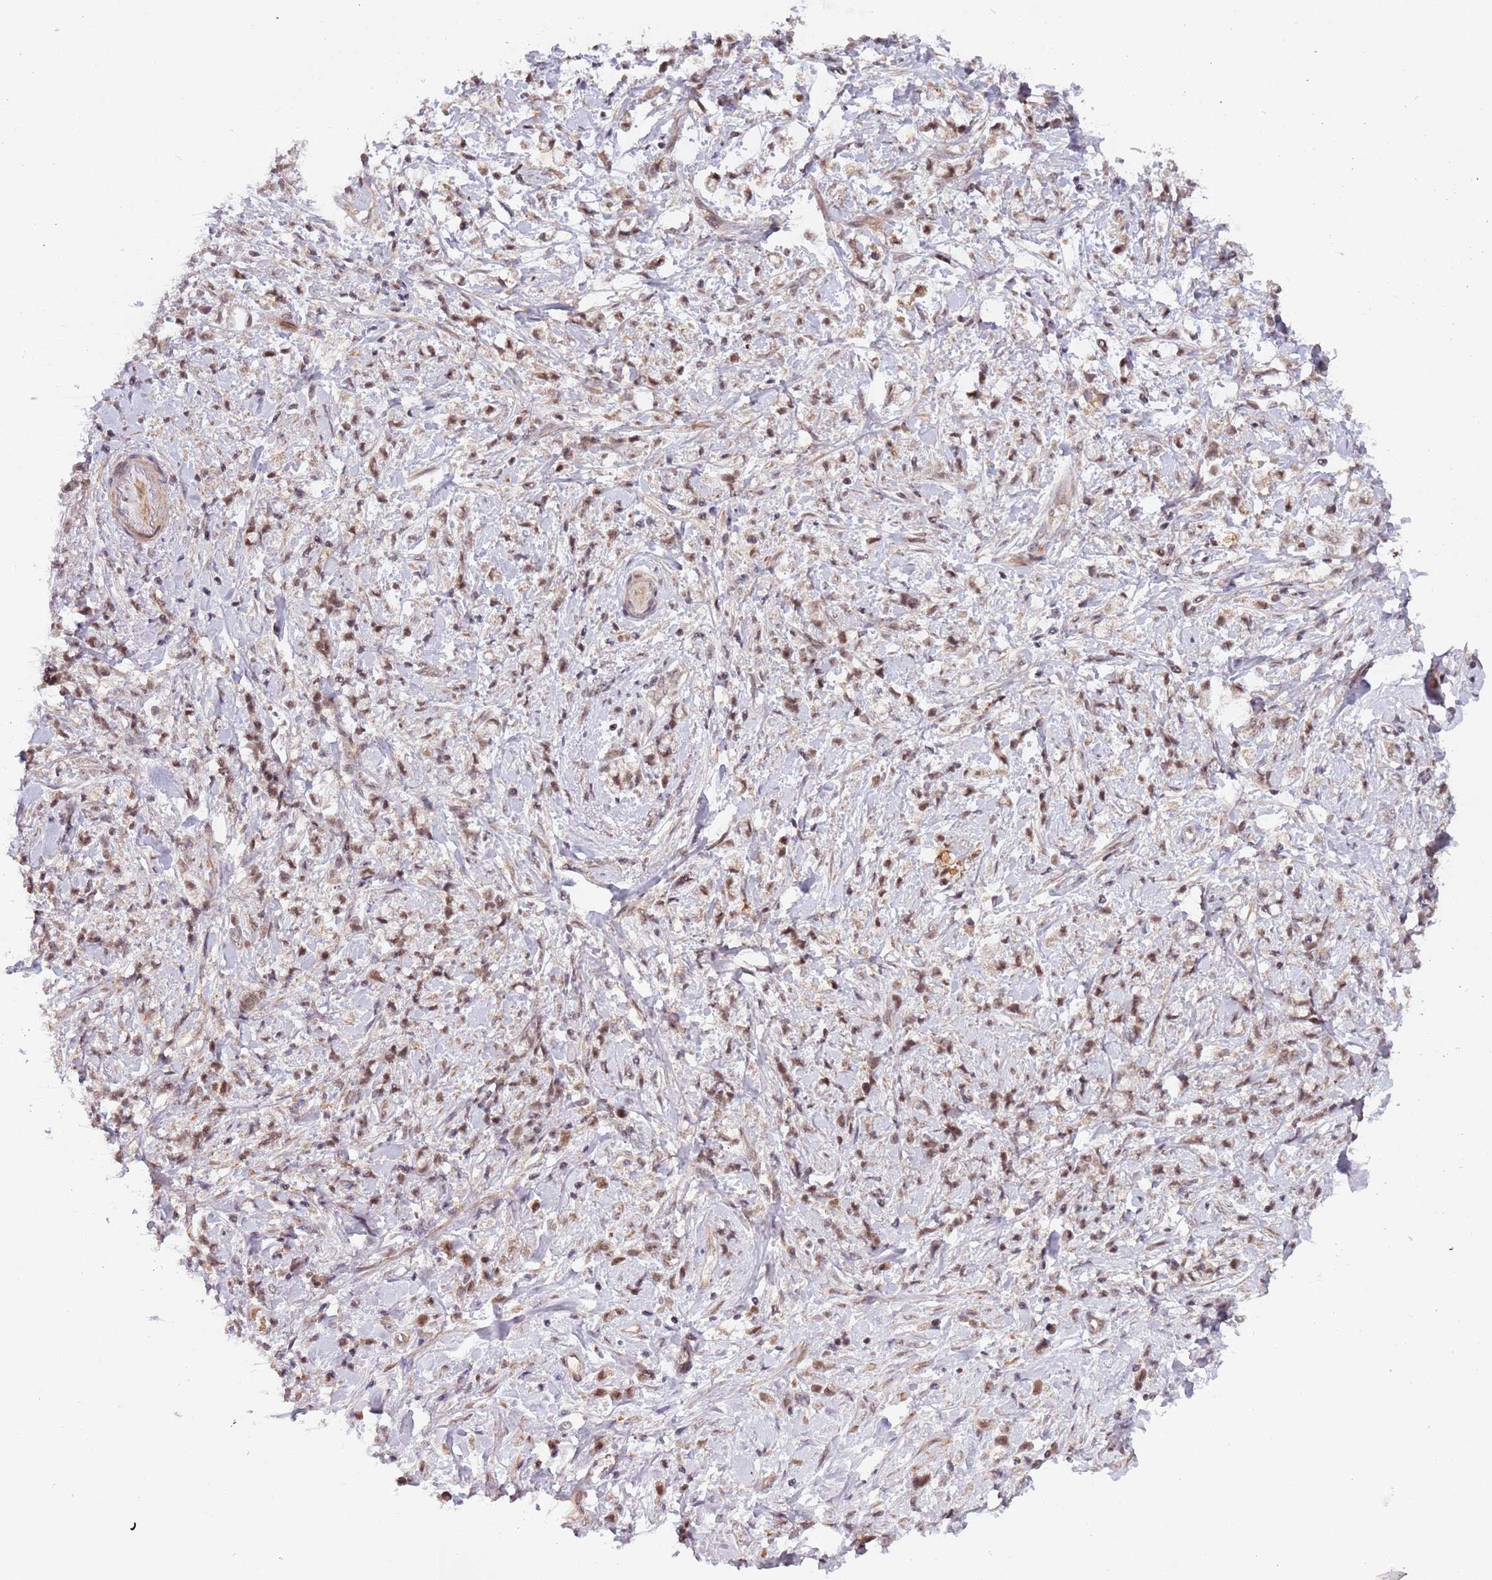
{"staining": {"intensity": "moderate", "quantity": ">75%", "location": "nuclear"}, "tissue": "stomach cancer", "cell_type": "Tumor cells", "image_type": "cancer", "snomed": [{"axis": "morphology", "description": "Adenocarcinoma, NOS"}, {"axis": "topography", "description": "Stomach"}], "caption": "This micrograph reveals immunohistochemistry staining of stomach cancer, with medium moderate nuclear staining in about >75% of tumor cells.", "gene": "SUDS3", "patient": {"sex": "female", "age": 60}}